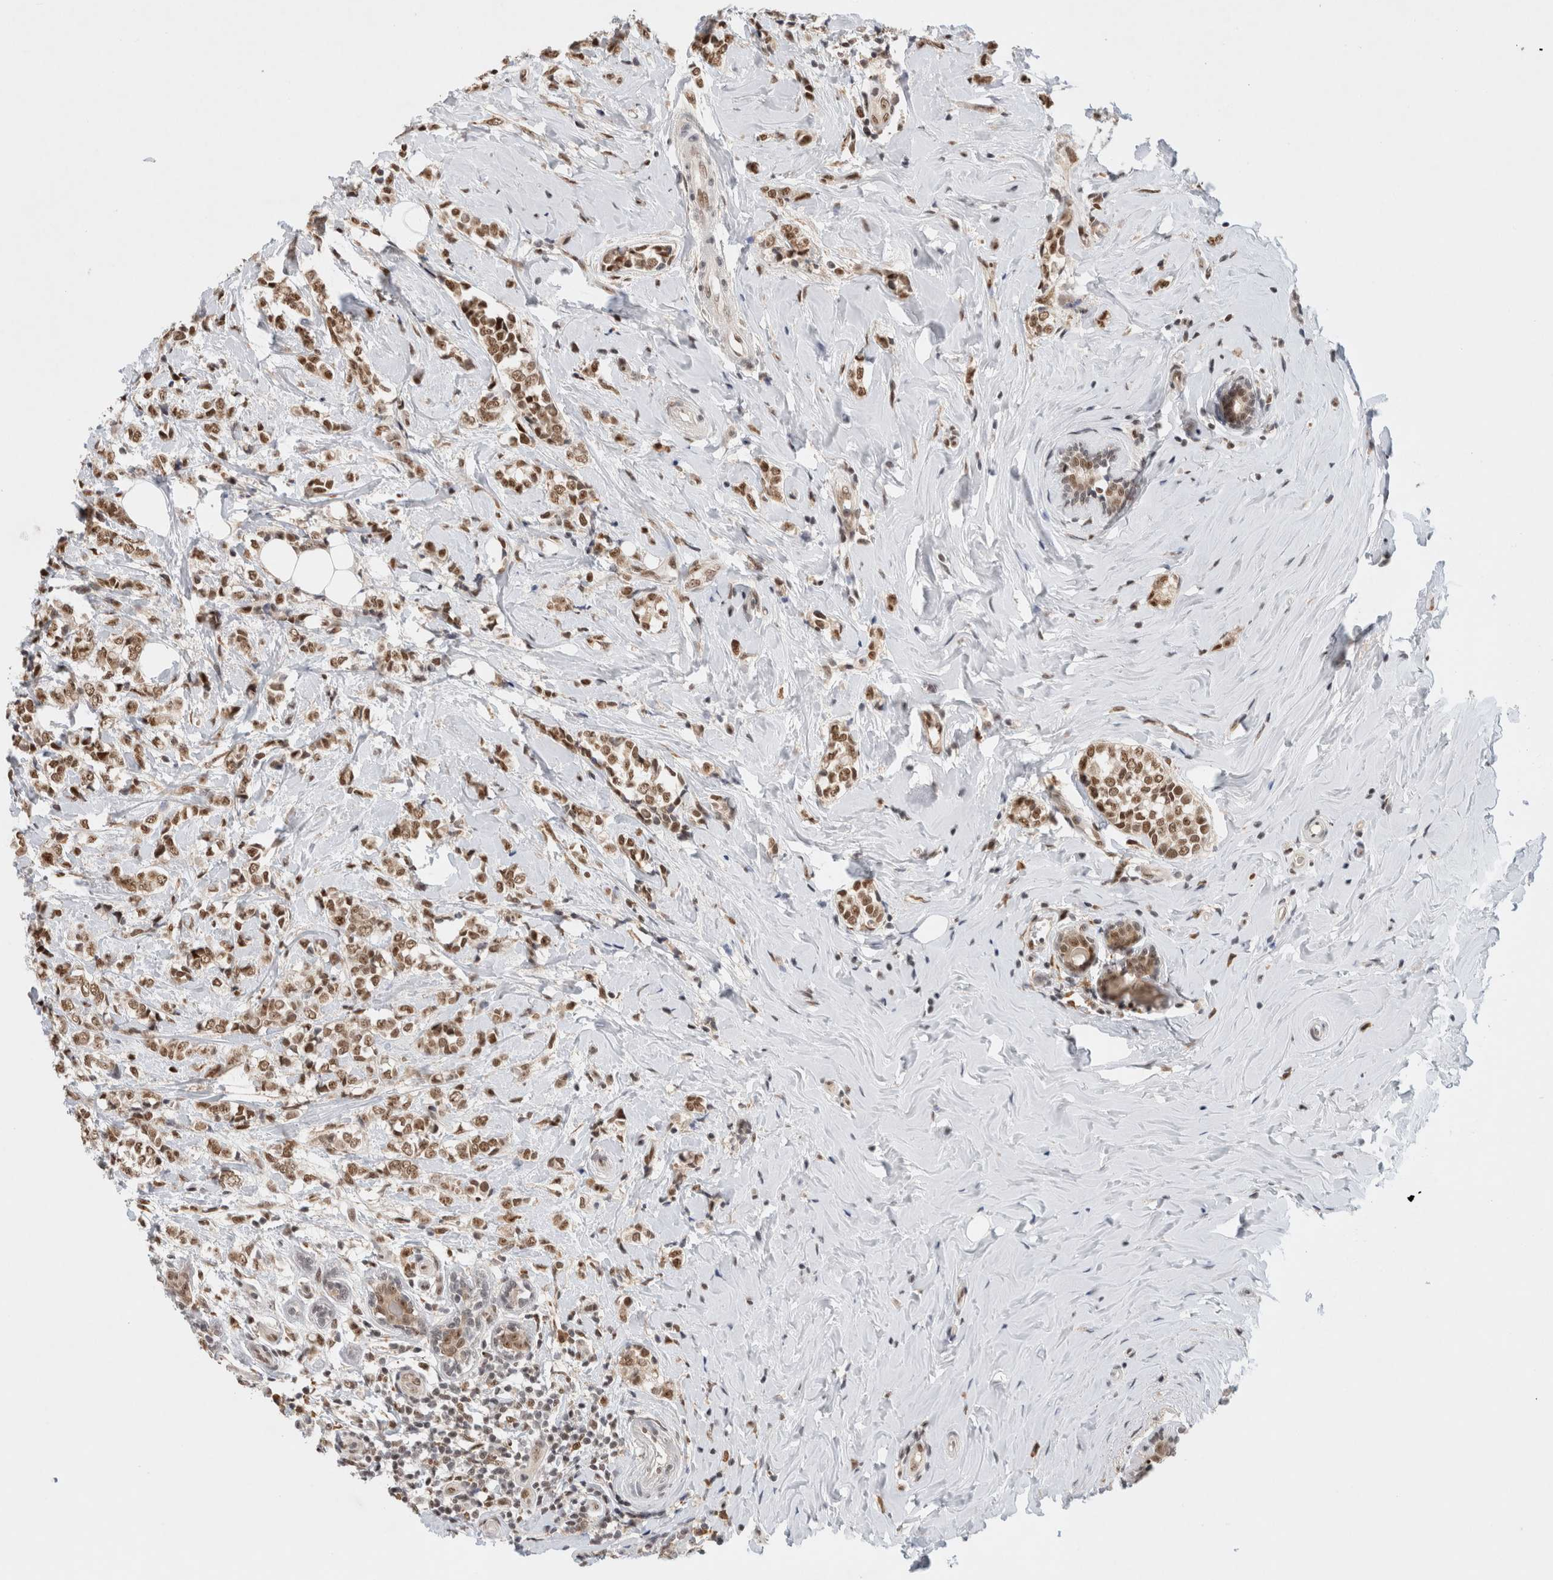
{"staining": {"intensity": "moderate", "quantity": ">75%", "location": "nuclear"}, "tissue": "breast cancer", "cell_type": "Tumor cells", "image_type": "cancer", "snomed": [{"axis": "morphology", "description": "Normal tissue, NOS"}, {"axis": "morphology", "description": "Lobular carcinoma"}, {"axis": "topography", "description": "Breast"}], "caption": "Protein staining of breast cancer (lobular carcinoma) tissue reveals moderate nuclear positivity in approximately >75% of tumor cells. The protein is shown in brown color, while the nuclei are stained blue.", "gene": "NCAPG2", "patient": {"sex": "female", "age": 47}}